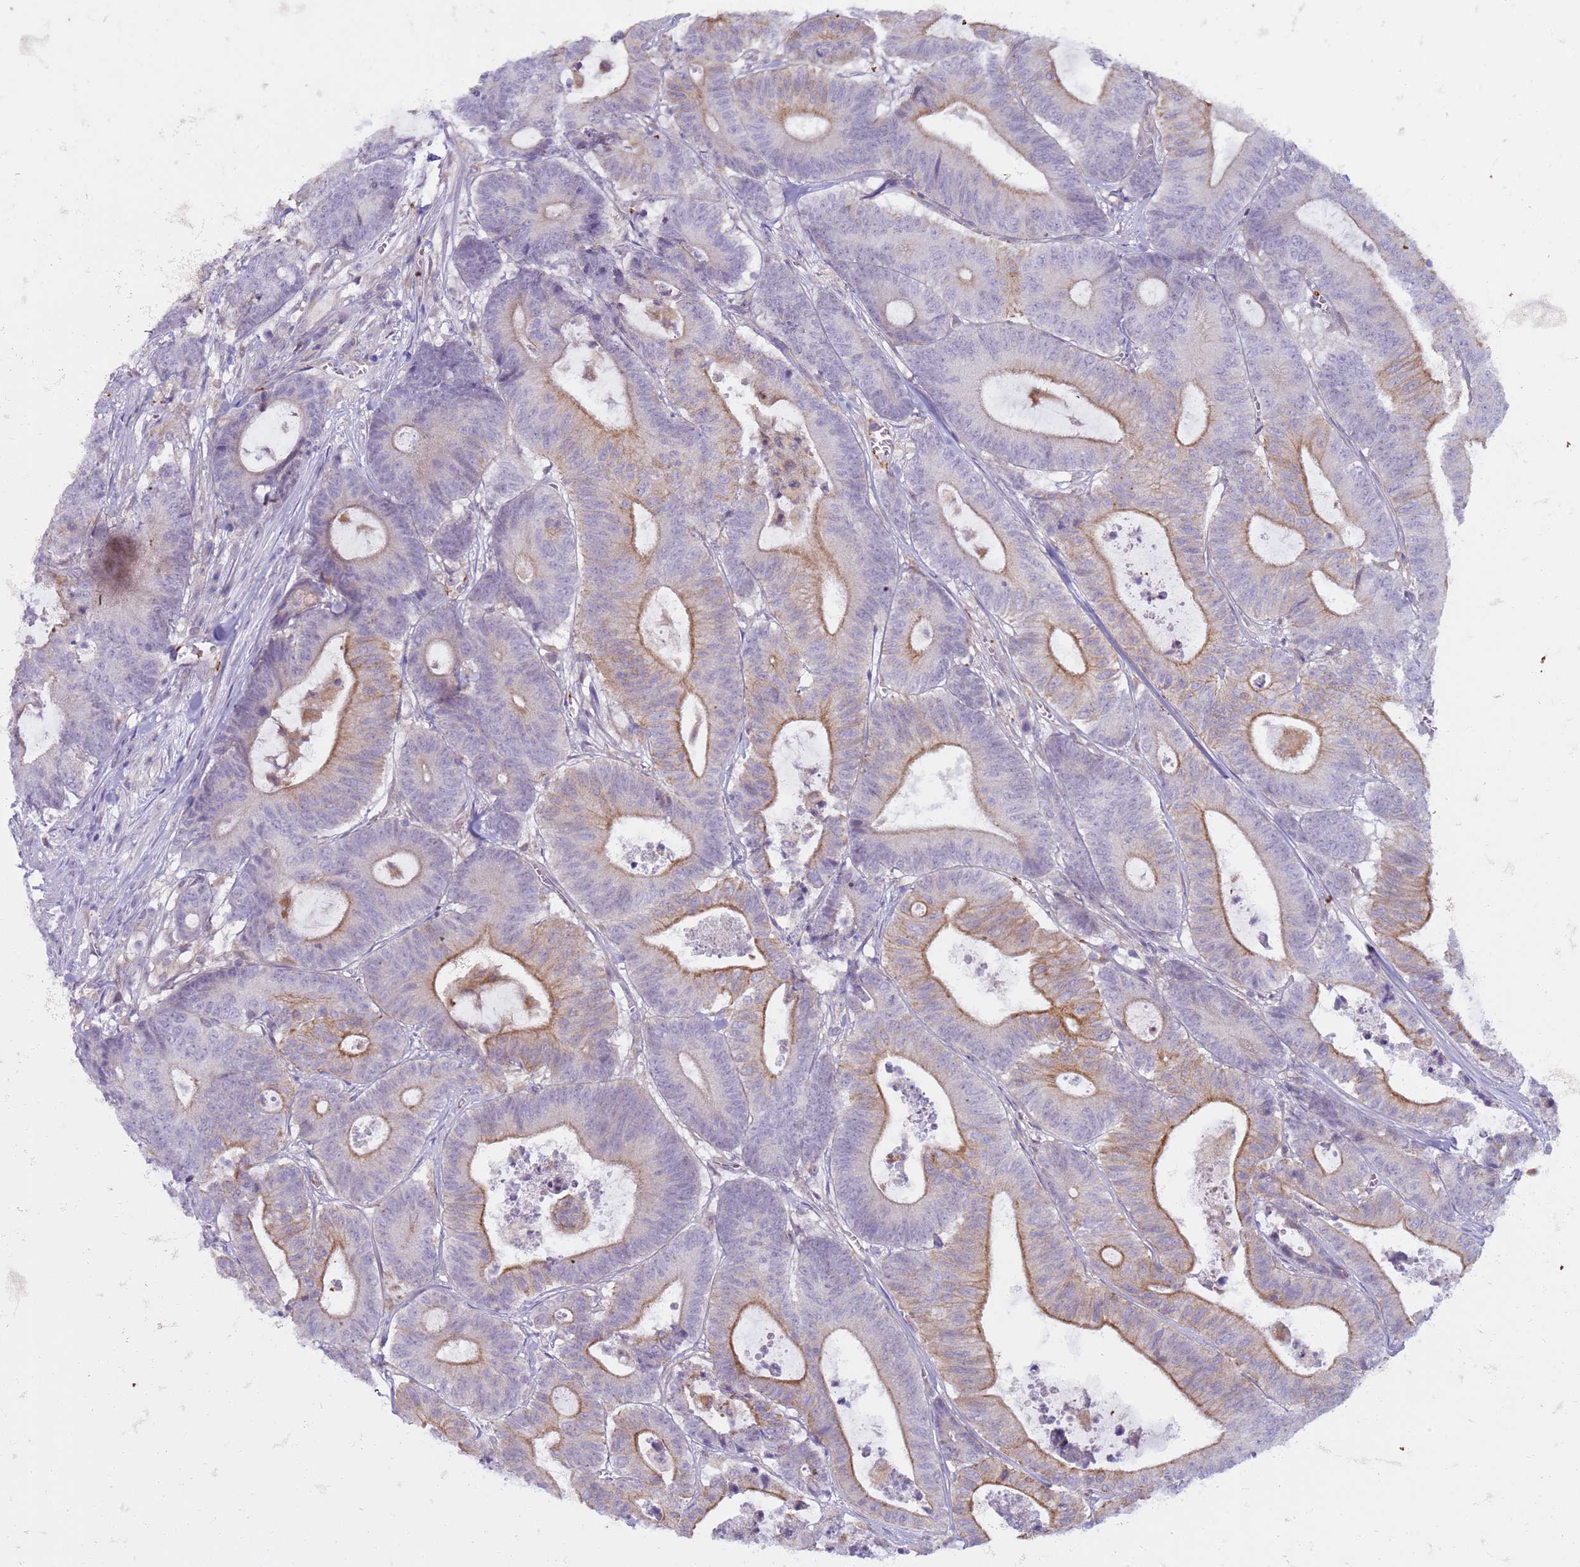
{"staining": {"intensity": "moderate", "quantity": "25%-75%", "location": "cytoplasmic/membranous"}, "tissue": "colorectal cancer", "cell_type": "Tumor cells", "image_type": "cancer", "snomed": [{"axis": "morphology", "description": "Adenocarcinoma, NOS"}, {"axis": "topography", "description": "Colon"}], "caption": "Colorectal cancer (adenocarcinoma) stained with IHC reveals moderate cytoplasmic/membranous positivity in approximately 25%-75% of tumor cells. Nuclei are stained in blue.", "gene": "SLC15A3", "patient": {"sex": "female", "age": 84}}